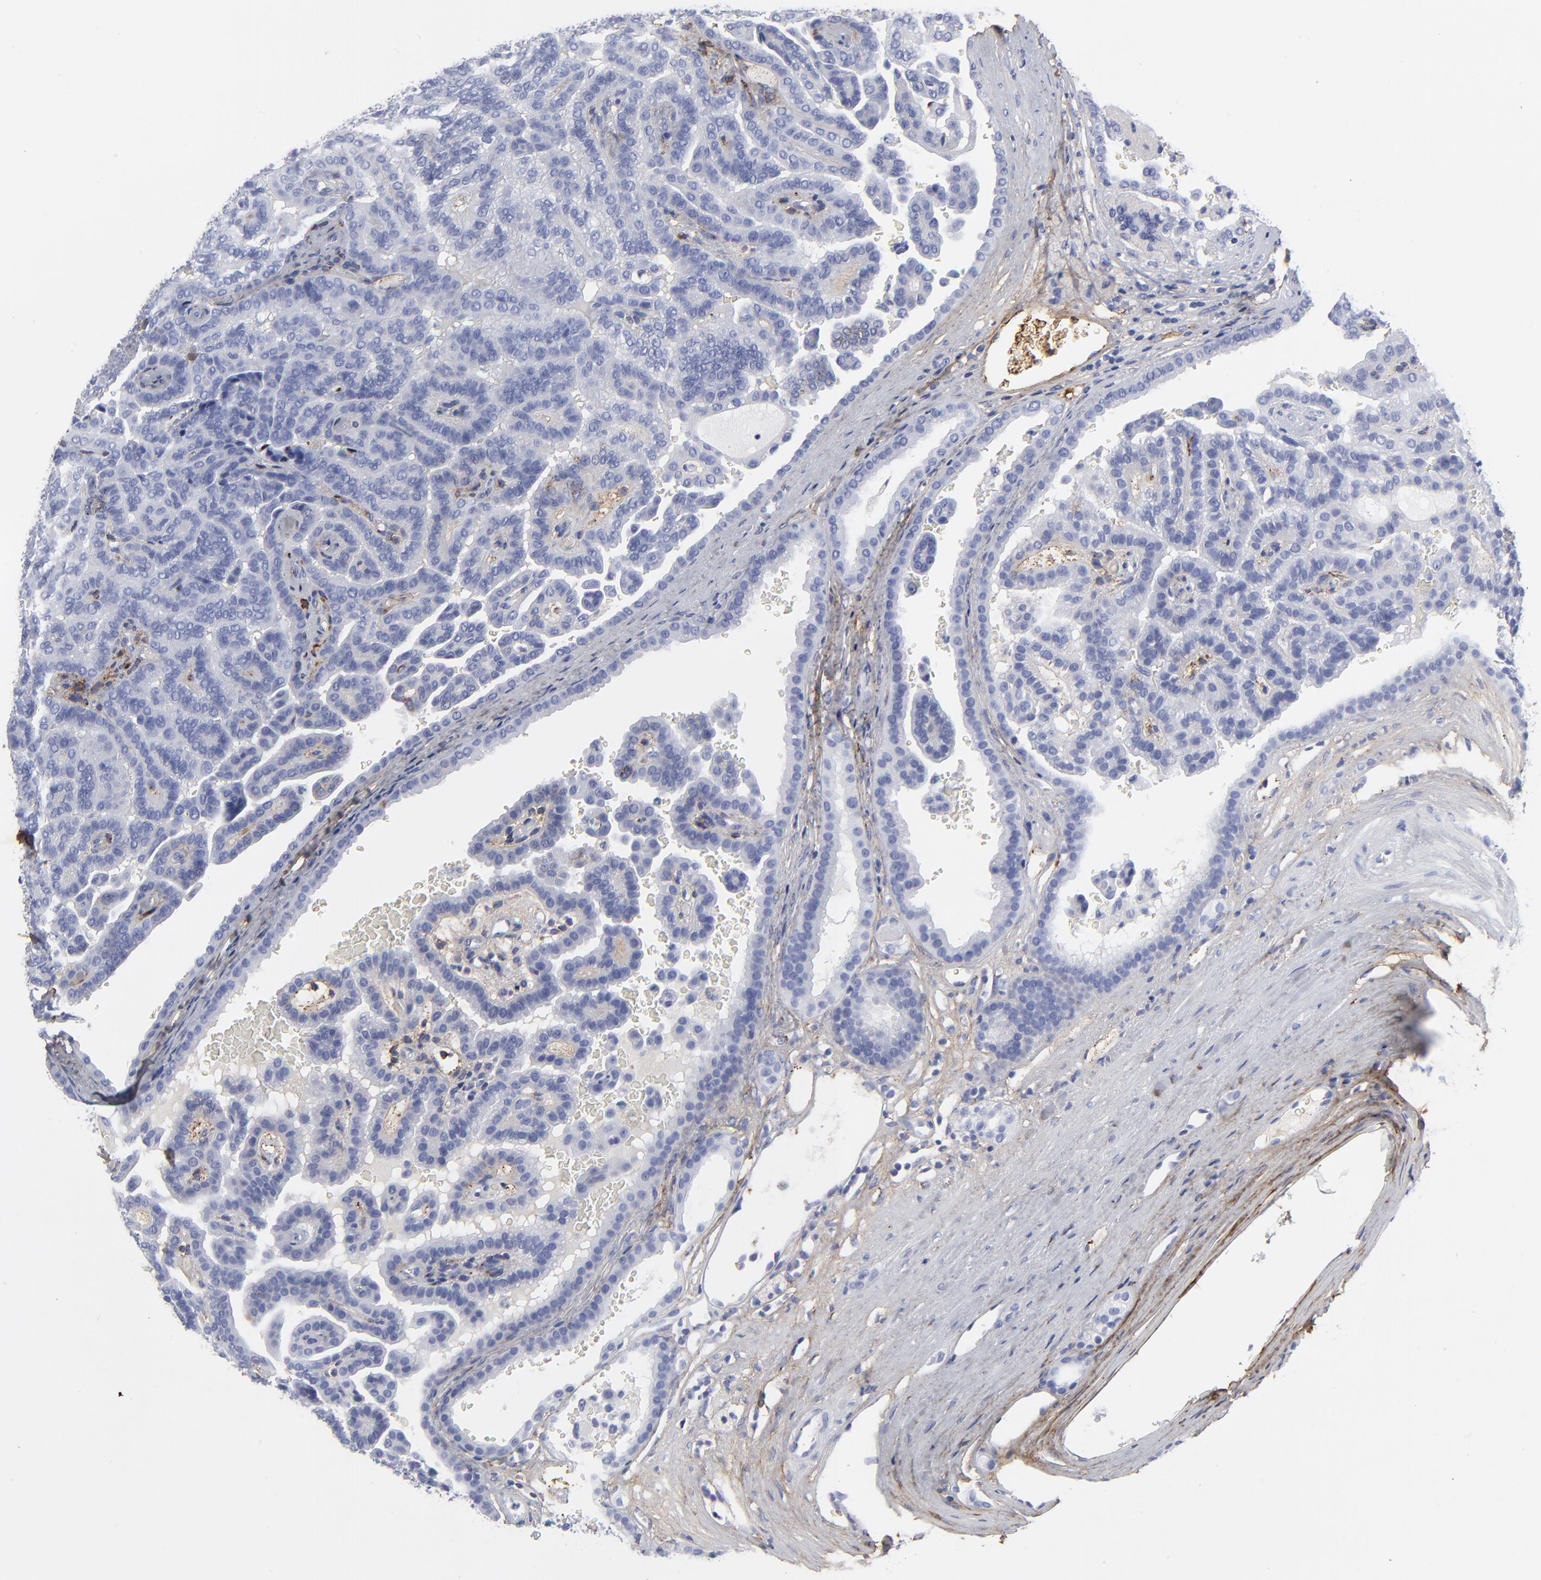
{"staining": {"intensity": "negative", "quantity": "none", "location": "none"}, "tissue": "renal cancer", "cell_type": "Tumor cells", "image_type": "cancer", "snomed": [{"axis": "morphology", "description": "Adenocarcinoma, NOS"}, {"axis": "topography", "description": "Kidney"}], "caption": "Renal cancer stained for a protein using immunohistochemistry (IHC) exhibits no staining tumor cells.", "gene": "DCN", "patient": {"sex": "male", "age": 61}}